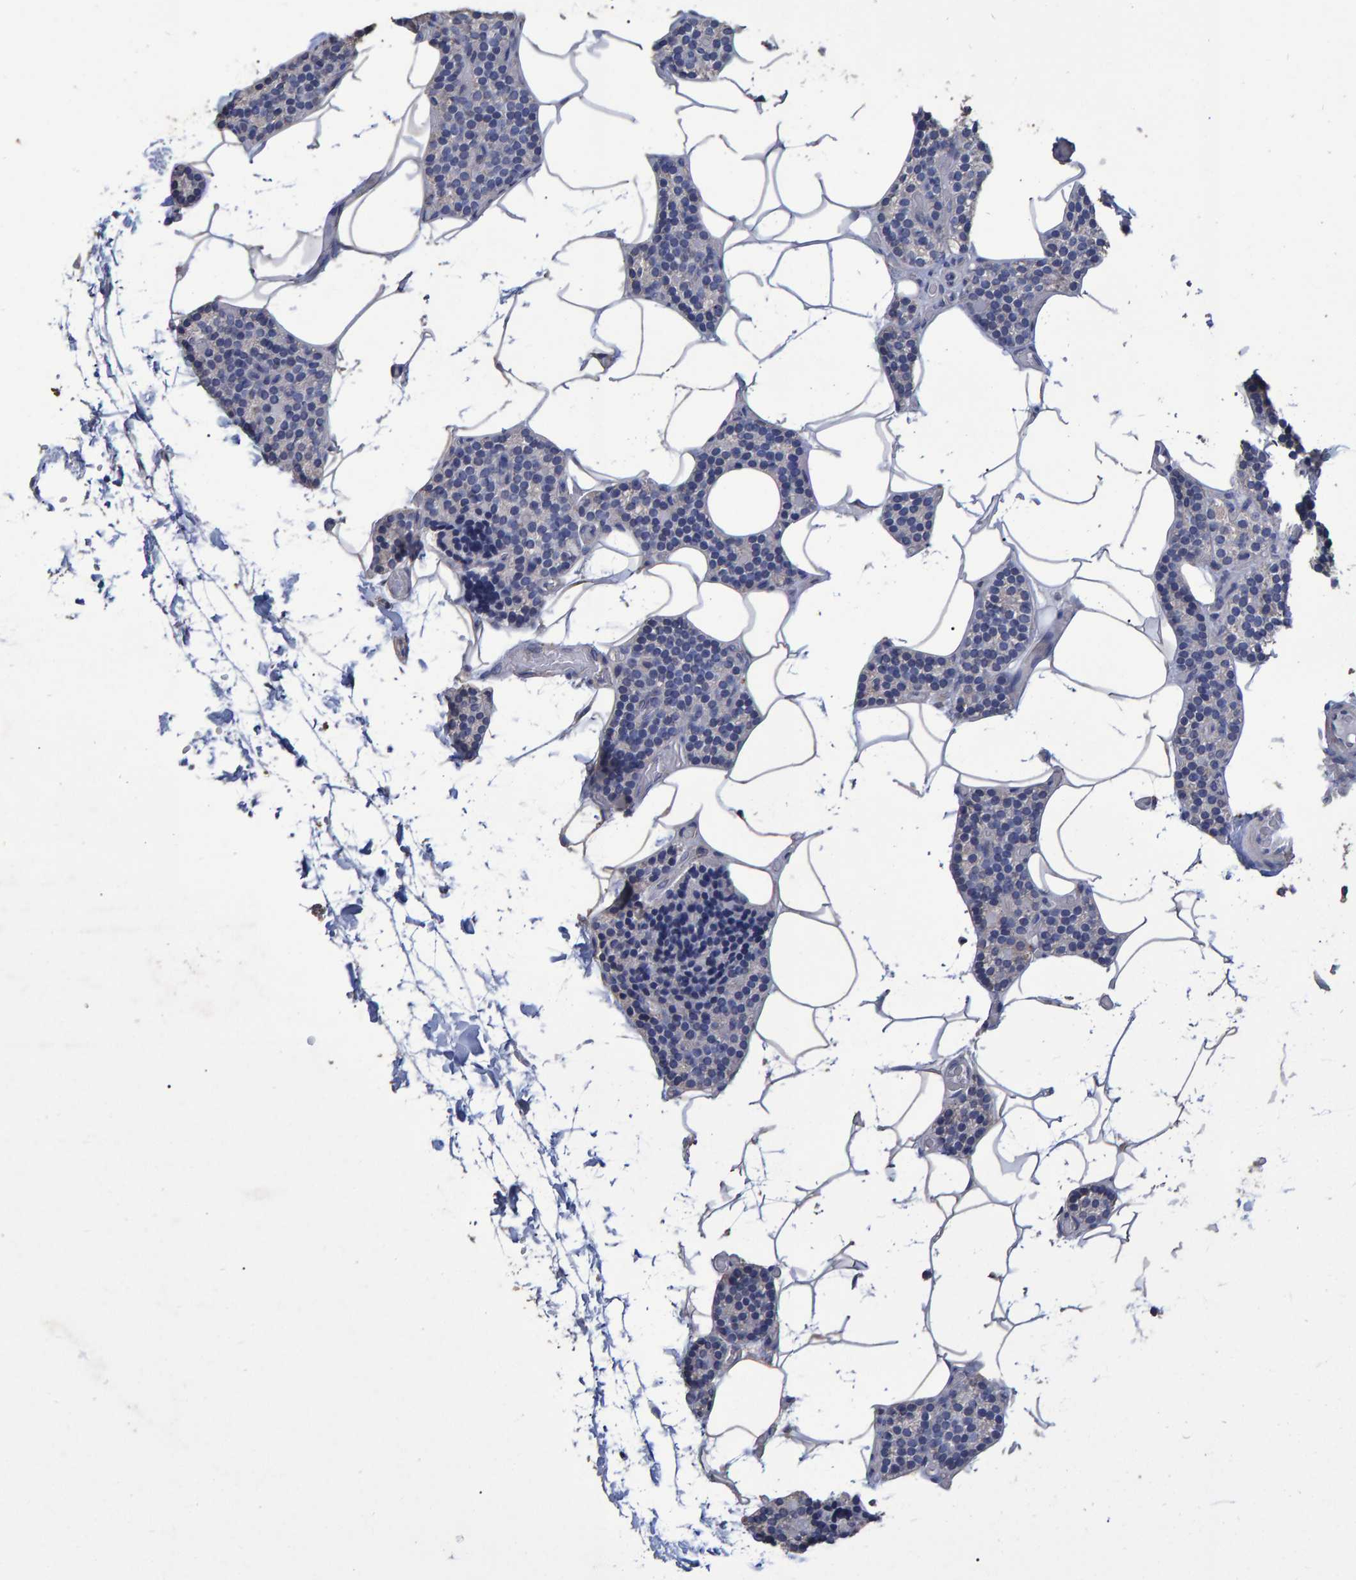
{"staining": {"intensity": "negative", "quantity": "none", "location": "none"}, "tissue": "parathyroid gland", "cell_type": "Glandular cells", "image_type": "normal", "snomed": [{"axis": "morphology", "description": "Normal tissue, NOS"}, {"axis": "topography", "description": "Parathyroid gland"}], "caption": "This is a image of IHC staining of unremarkable parathyroid gland, which shows no positivity in glandular cells.", "gene": "HEMGN", "patient": {"sex": "male", "age": 52}}